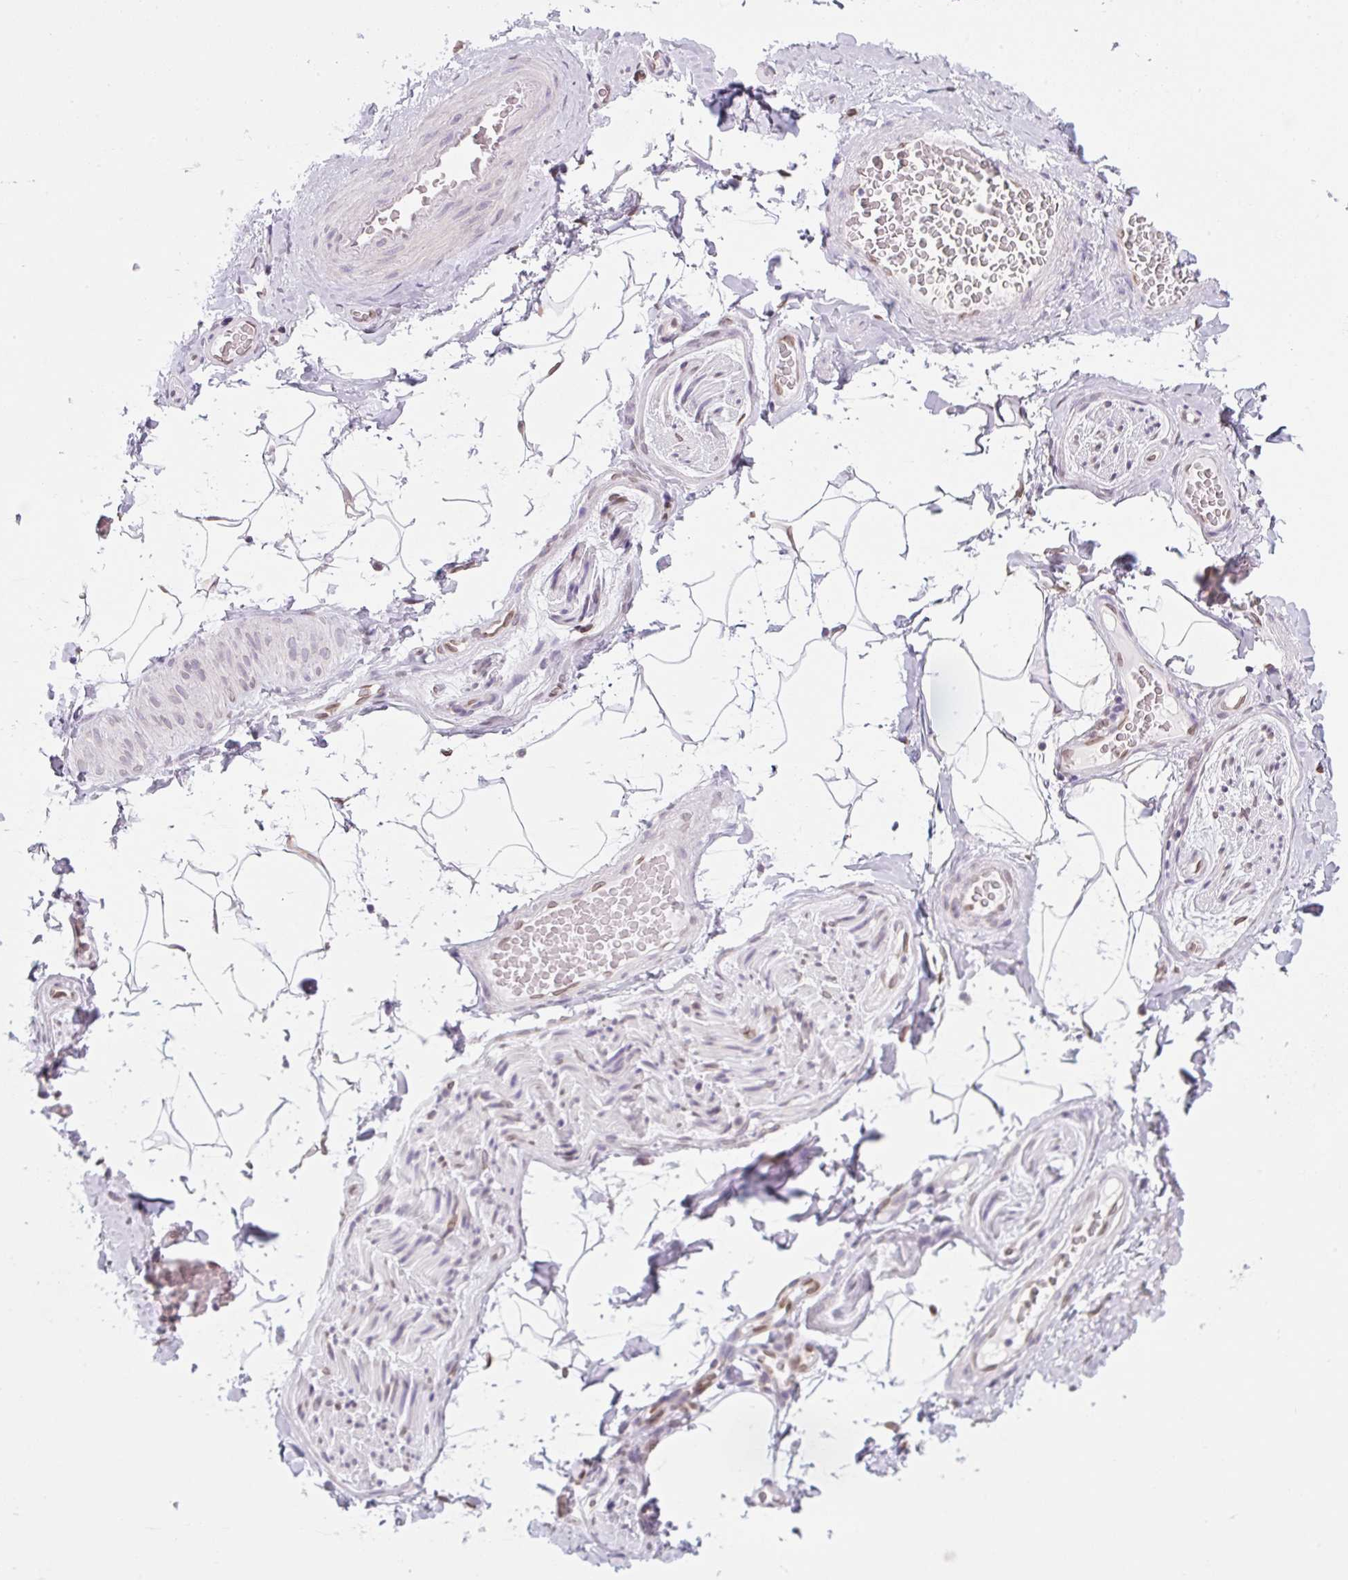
{"staining": {"intensity": "negative", "quantity": "none", "location": "none"}, "tissue": "adipose tissue", "cell_type": "Adipocytes", "image_type": "normal", "snomed": [{"axis": "morphology", "description": "Normal tissue, NOS"}, {"axis": "topography", "description": "Vascular tissue"}, {"axis": "topography", "description": "Peripheral nerve tissue"}], "caption": "Immunohistochemistry (IHC) of benign adipose tissue exhibits no positivity in adipocytes.", "gene": "SYNE3", "patient": {"sex": "male", "age": 41}}